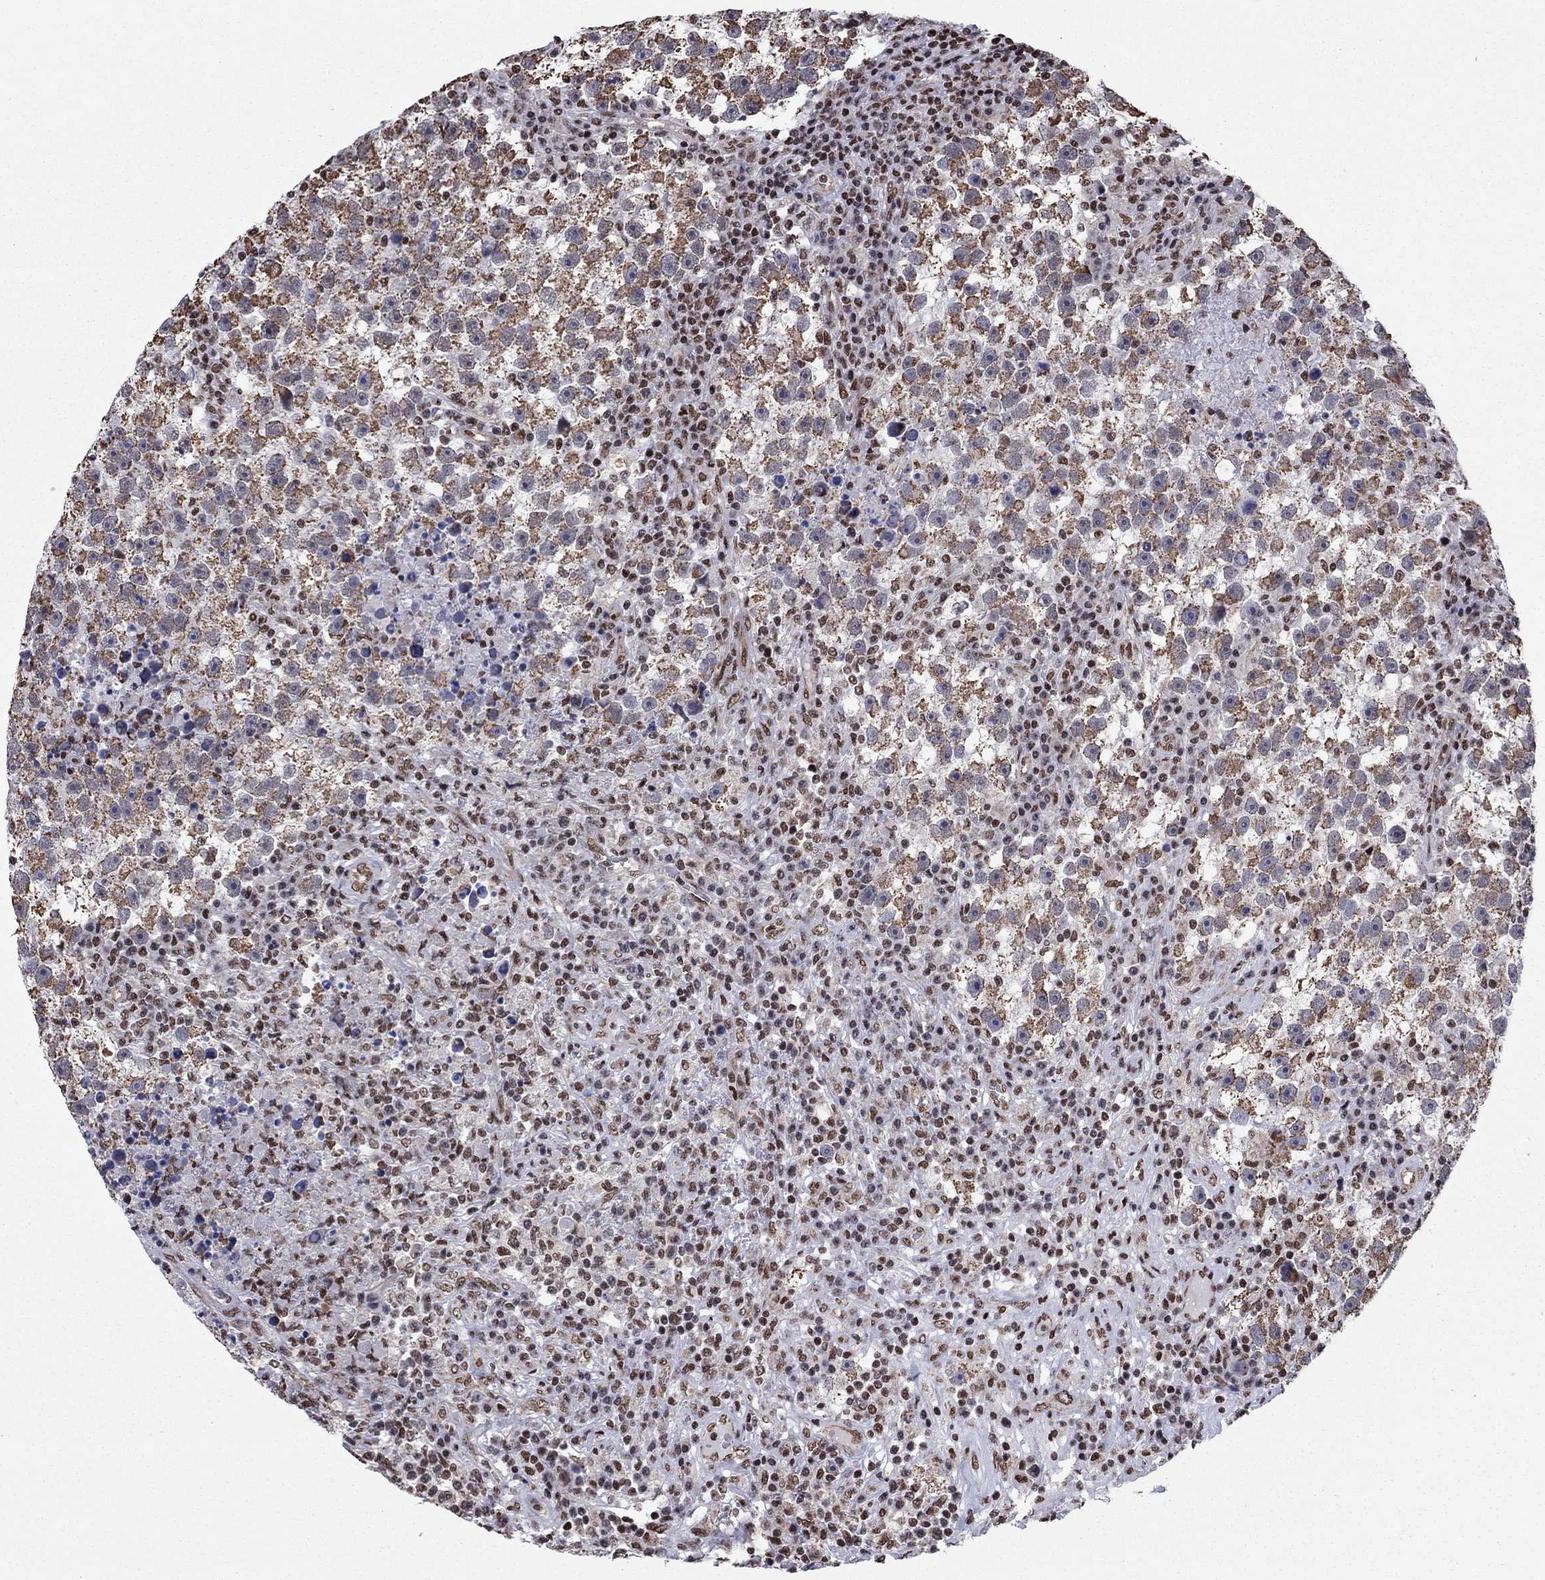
{"staining": {"intensity": "moderate", "quantity": ">75%", "location": "cytoplasmic/membranous"}, "tissue": "testis cancer", "cell_type": "Tumor cells", "image_type": "cancer", "snomed": [{"axis": "morphology", "description": "Seminoma, NOS"}, {"axis": "topography", "description": "Testis"}], "caption": "Brown immunohistochemical staining in human testis seminoma demonstrates moderate cytoplasmic/membranous staining in approximately >75% of tumor cells. Using DAB (3,3'-diaminobenzidine) (brown) and hematoxylin (blue) stains, captured at high magnification using brightfield microscopy.", "gene": "N4BP2", "patient": {"sex": "male", "age": 47}}